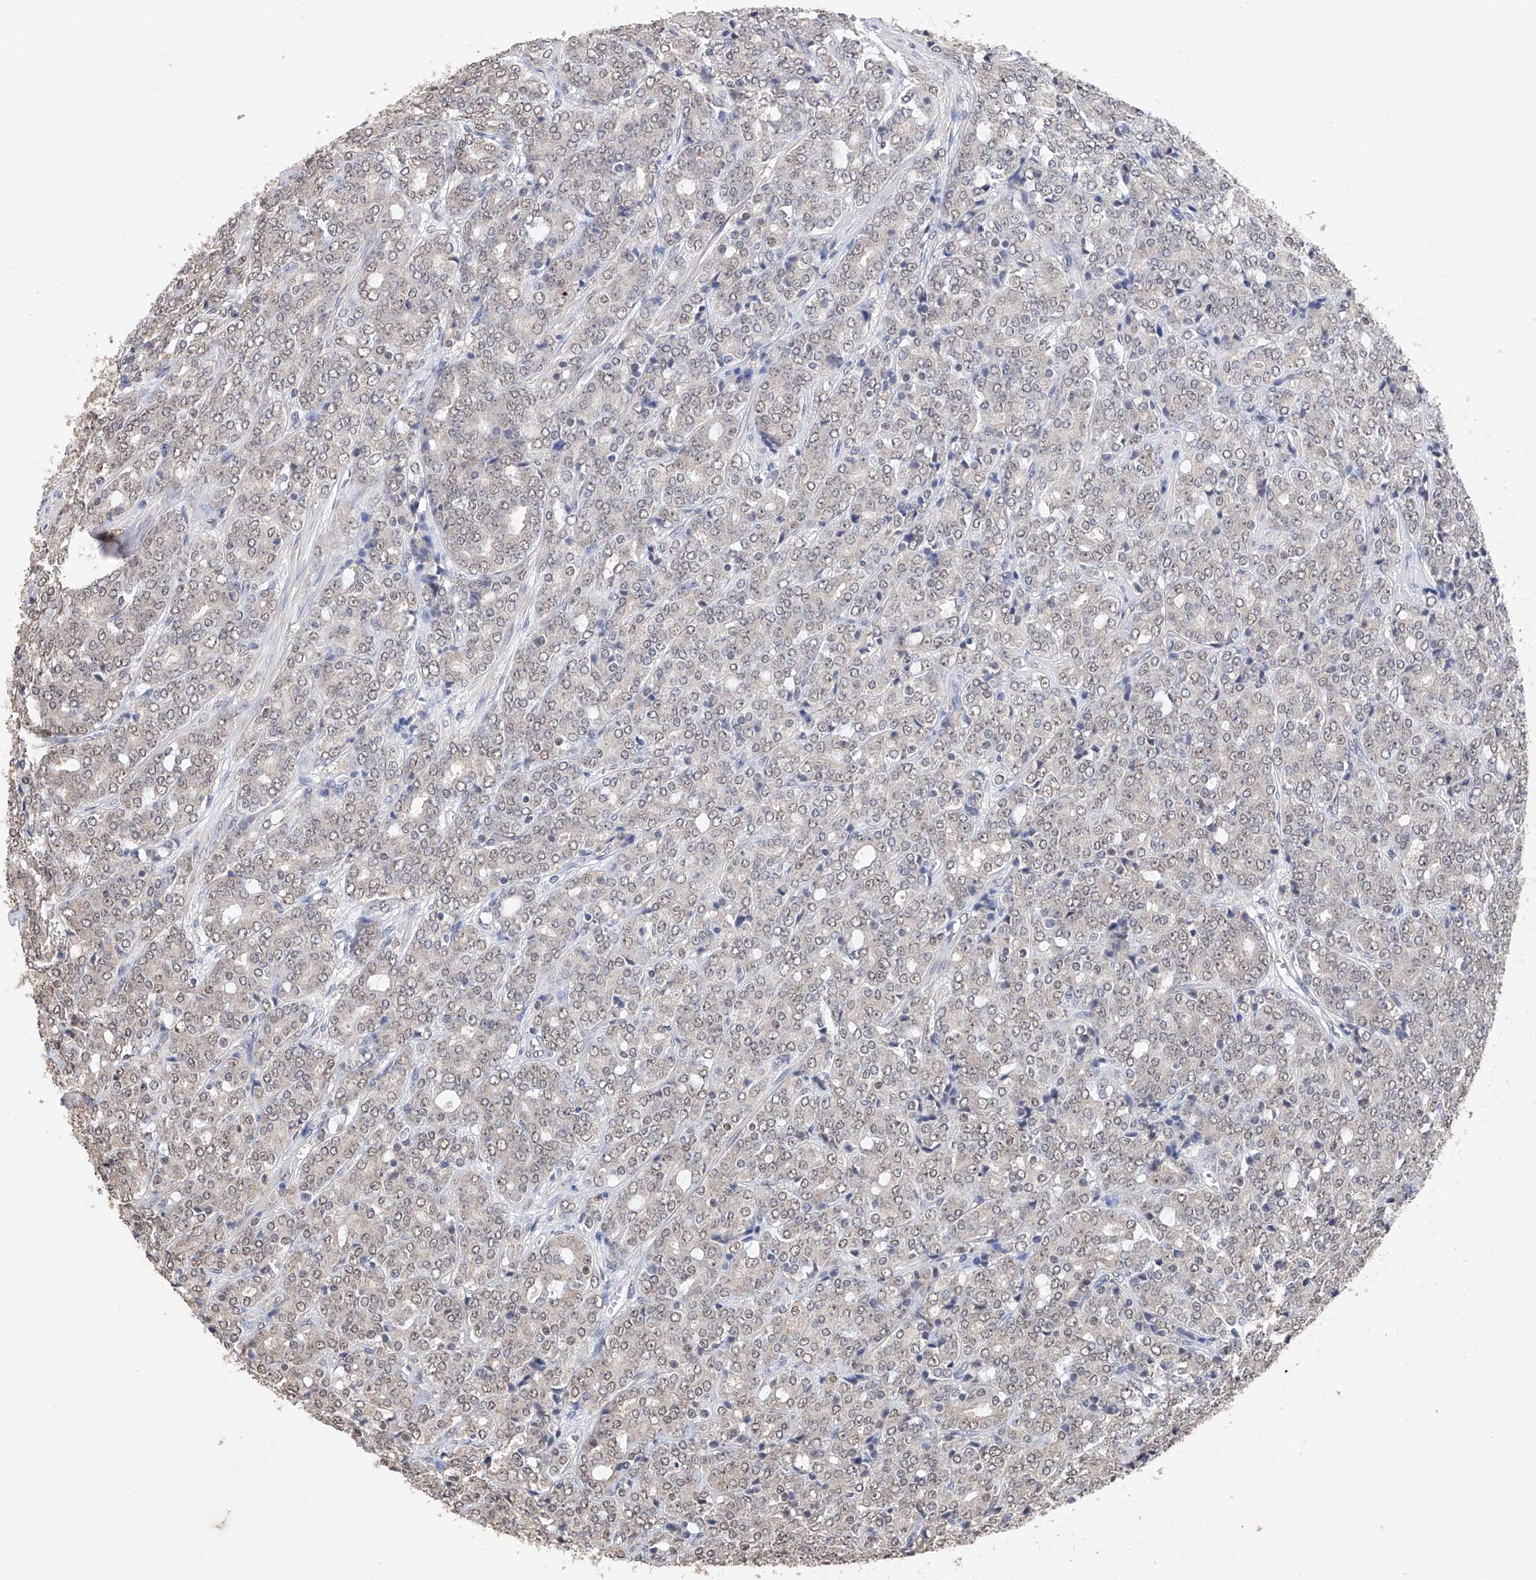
{"staining": {"intensity": "weak", "quantity": ">75%", "location": "nuclear"}, "tissue": "prostate cancer", "cell_type": "Tumor cells", "image_type": "cancer", "snomed": [{"axis": "morphology", "description": "Adenocarcinoma, High grade"}, {"axis": "topography", "description": "Prostate"}], "caption": "Weak nuclear protein expression is appreciated in about >75% of tumor cells in adenocarcinoma (high-grade) (prostate). The staining is performed using DAB brown chromogen to label protein expression. The nuclei are counter-stained blue using hematoxylin.", "gene": "DMAP1", "patient": {"sex": "male", "age": 62}}